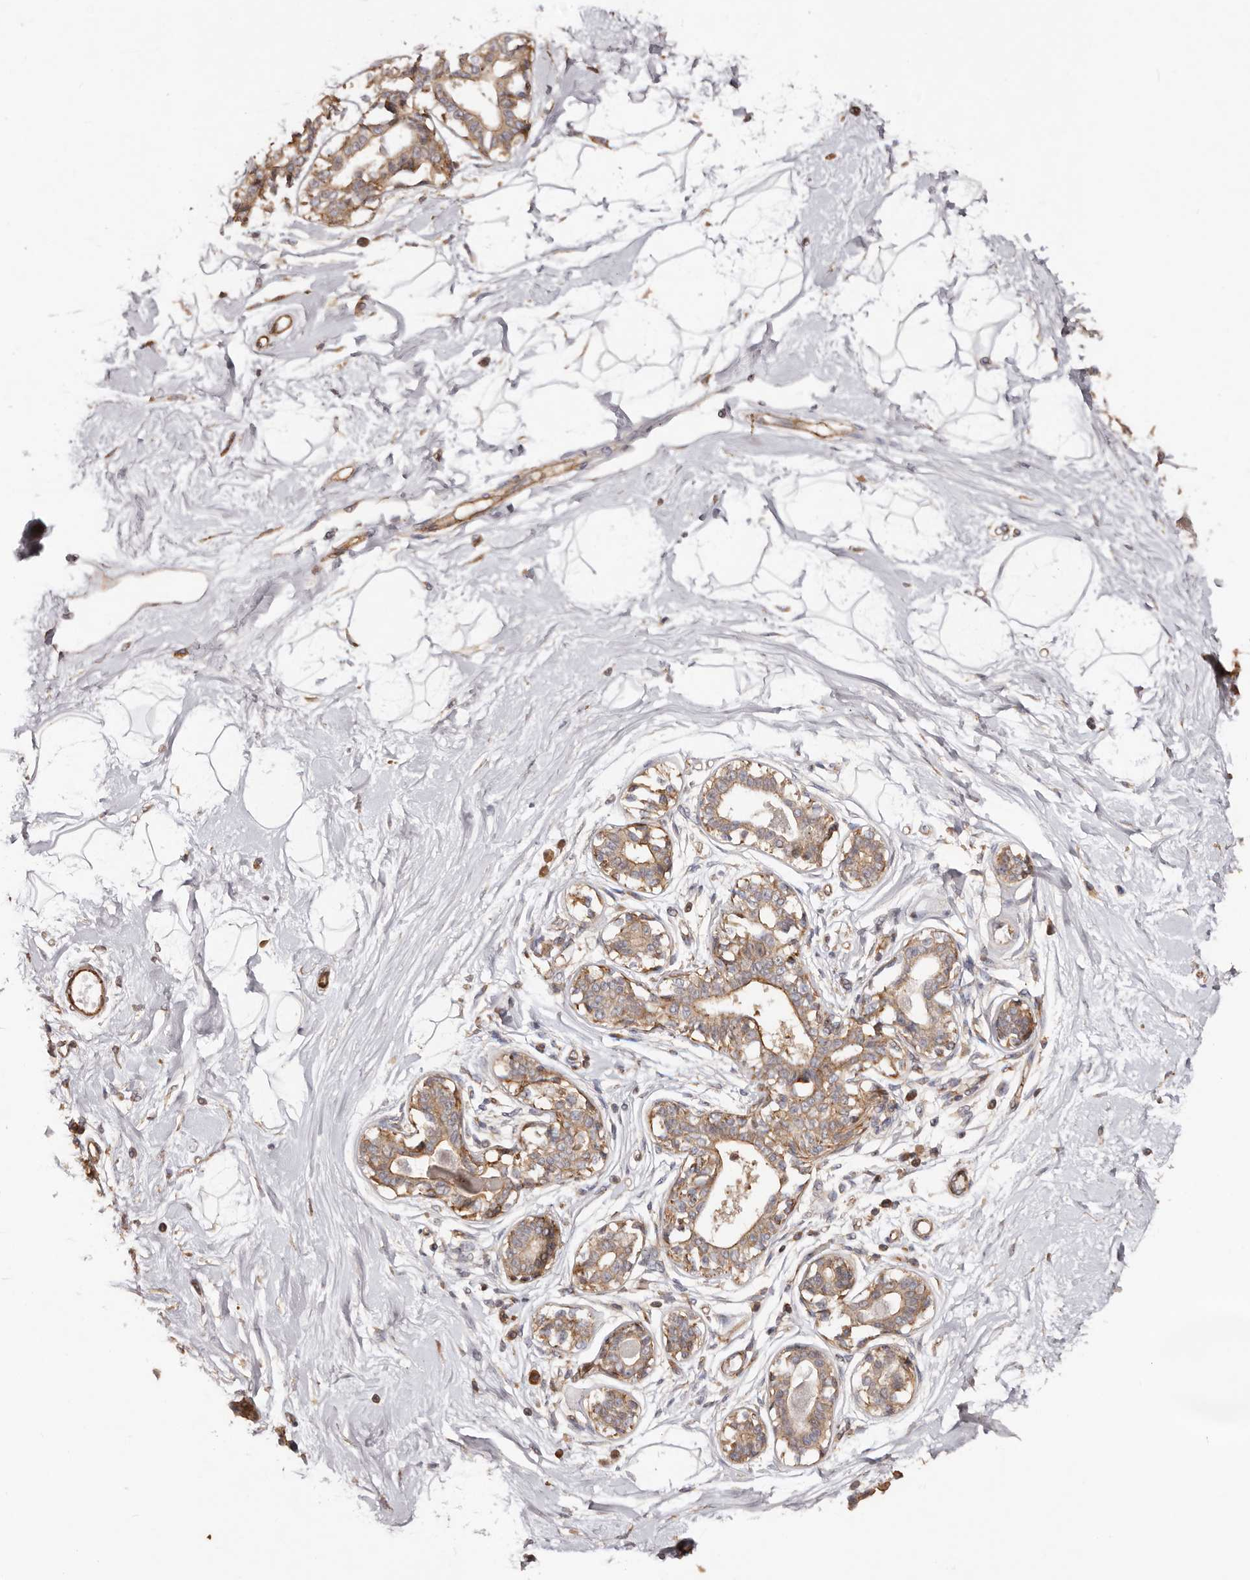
{"staining": {"intensity": "weak", "quantity": "25%-75%", "location": "cytoplasmic/membranous"}, "tissue": "breast", "cell_type": "Adipocytes", "image_type": "normal", "snomed": [{"axis": "morphology", "description": "Normal tissue, NOS"}, {"axis": "topography", "description": "Breast"}], "caption": "Immunohistochemistry (IHC) histopathology image of normal breast: breast stained using immunohistochemistry displays low levels of weak protein expression localized specifically in the cytoplasmic/membranous of adipocytes, appearing as a cytoplasmic/membranous brown color.", "gene": "RPS6", "patient": {"sex": "female", "age": 45}}